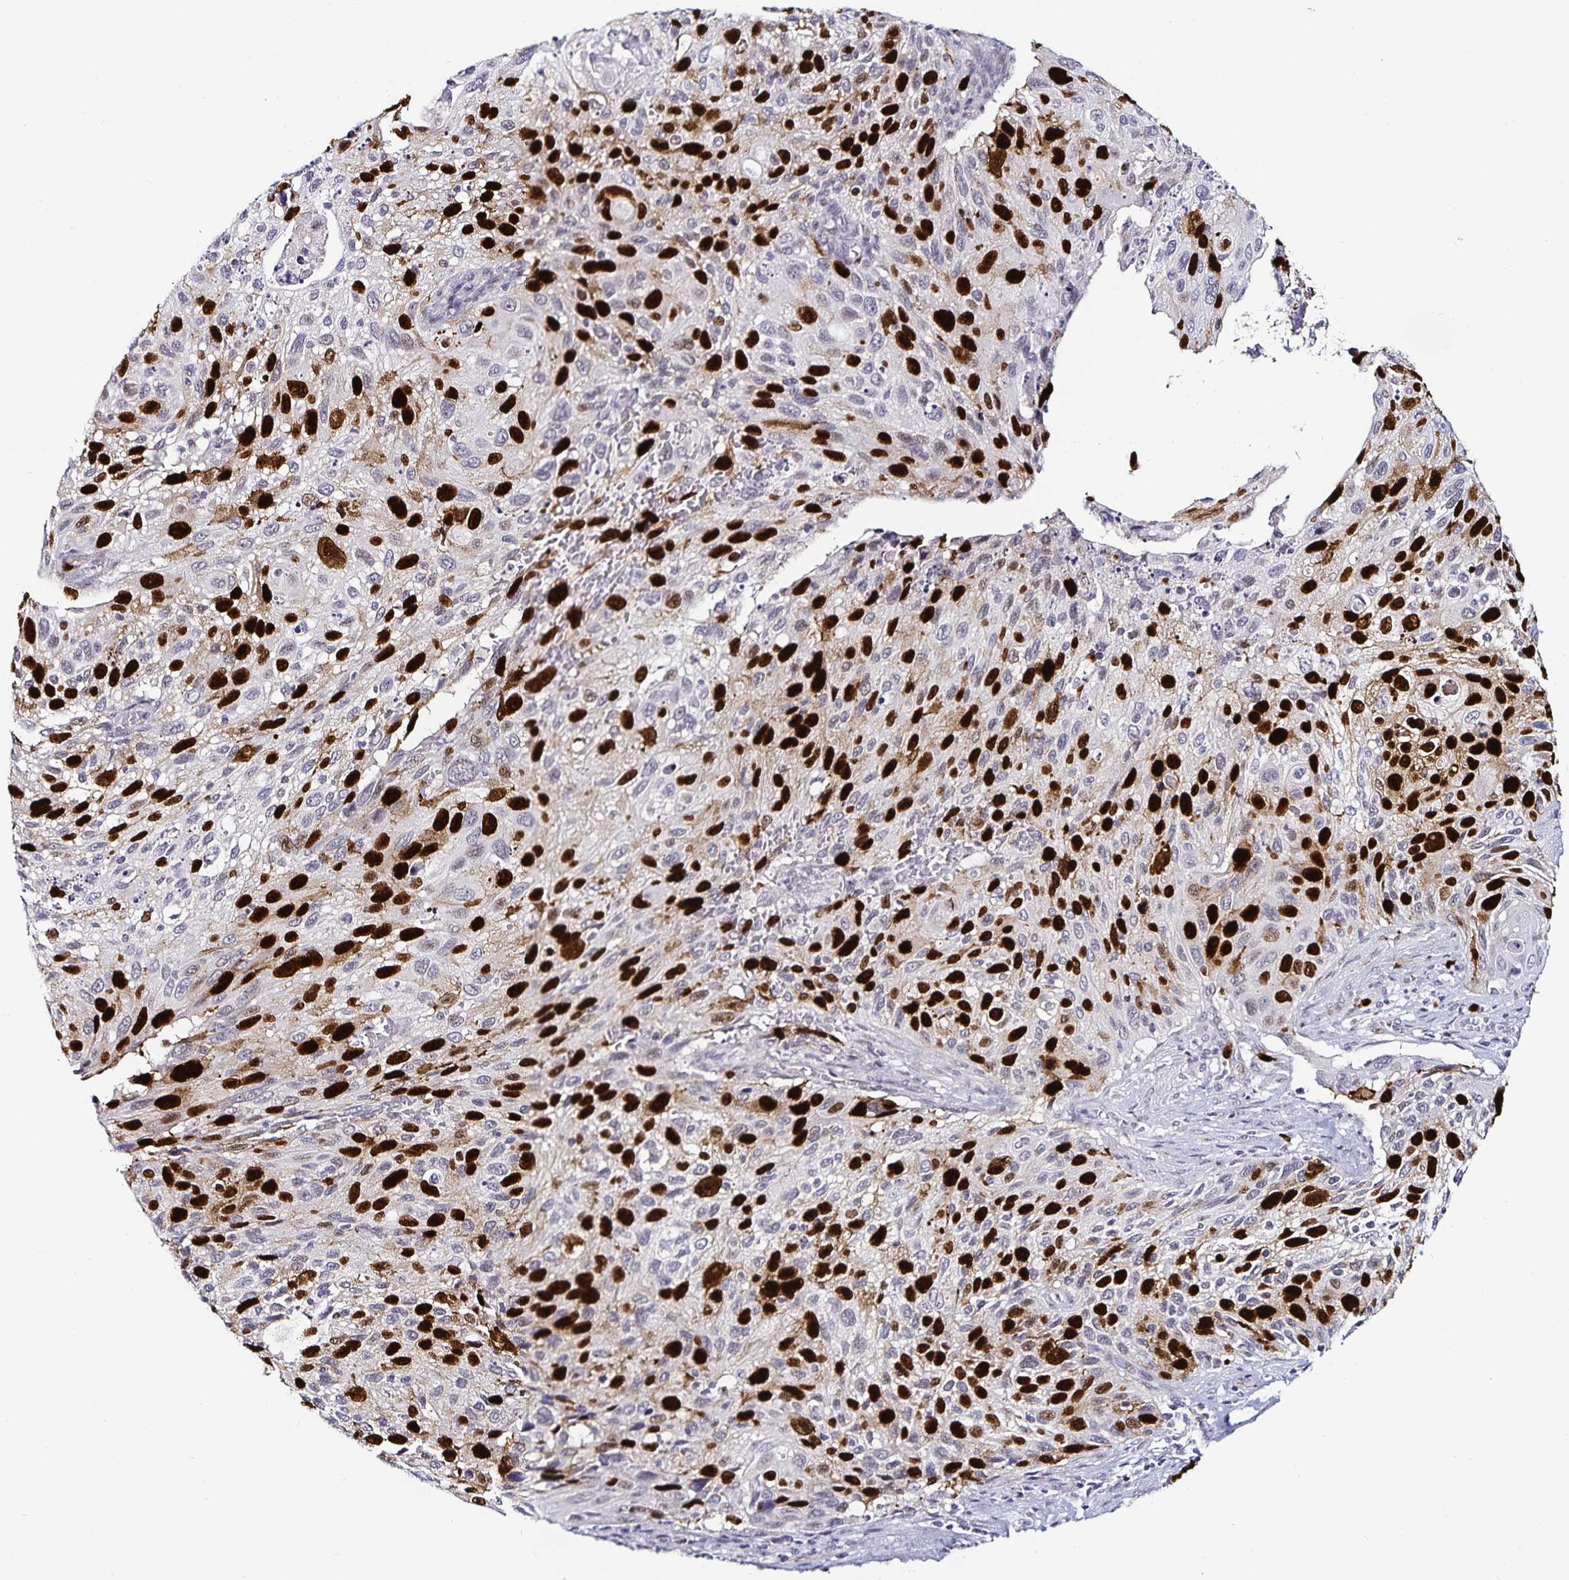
{"staining": {"intensity": "strong", "quantity": "25%-75%", "location": "nuclear"}, "tissue": "cervical cancer", "cell_type": "Tumor cells", "image_type": "cancer", "snomed": [{"axis": "morphology", "description": "Squamous cell carcinoma, NOS"}, {"axis": "topography", "description": "Cervix"}], "caption": "Tumor cells show high levels of strong nuclear staining in about 25%-75% of cells in cervical cancer (squamous cell carcinoma).", "gene": "ANLN", "patient": {"sex": "female", "age": 70}}